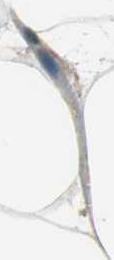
{"staining": {"intensity": "moderate", "quantity": ">75%", "location": "cytoplasmic/membranous,nuclear"}, "tissue": "adipose tissue", "cell_type": "Adipocytes", "image_type": "normal", "snomed": [{"axis": "morphology", "description": "Normal tissue, NOS"}, {"axis": "morphology", "description": "Duct carcinoma"}, {"axis": "topography", "description": "Breast"}, {"axis": "topography", "description": "Adipose tissue"}], "caption": "This histopathology image reveals immunohistochemistry (IHC) staining of normal human adipose tissue, with medium moderate cytoplasmic/membranous,nuclear expression in approximately >75% of adipocytes.", "gene": "SLITRK5", "patient": {"sex": "female", "age": 37}}